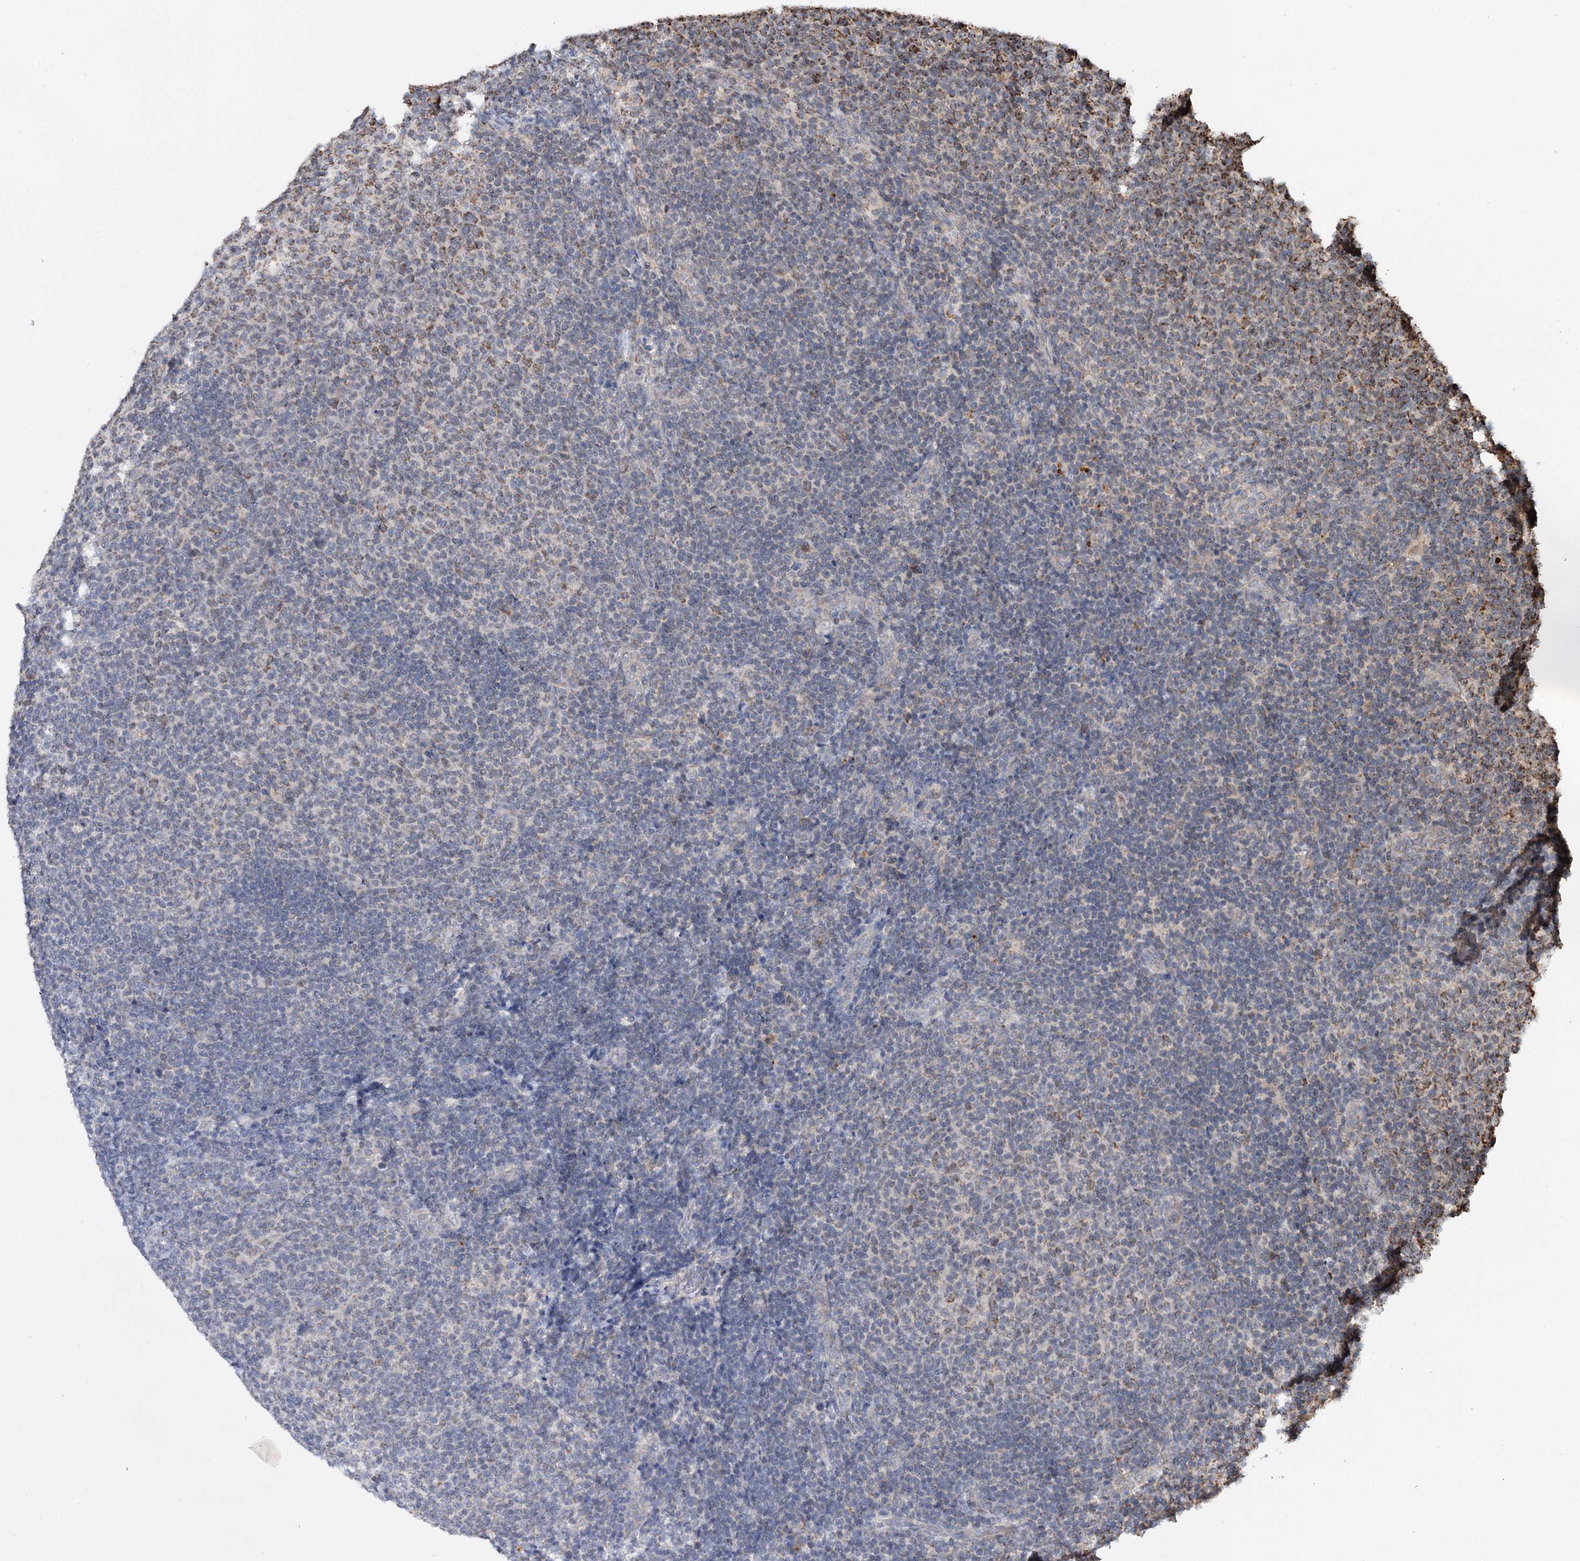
{"staining": {"intensity": "moderate", "quantity": "<25%", "location": "cytoplasmic/membranous"}, "tissue": "lymphoma", "cell_type": "Tumor cells", "image_type": "cancer", "snomed": [{"axis": "morphology", "description": "Malignant lymphoma, non-Hodgkin's type, Low grade"}, {"axis": "topography", "description": "Lymph node"}], "caption": "Immunohistochemistry (IHC) of human low-grade malignant lymphoma, non-Hodgkin's type demonstrates low levels of moderate cytoplasmic/membranous positivity in approximately <25% of tumor cells.", "gene": "PIK3CB", "patient": {"sex": "male", "age": 66}}